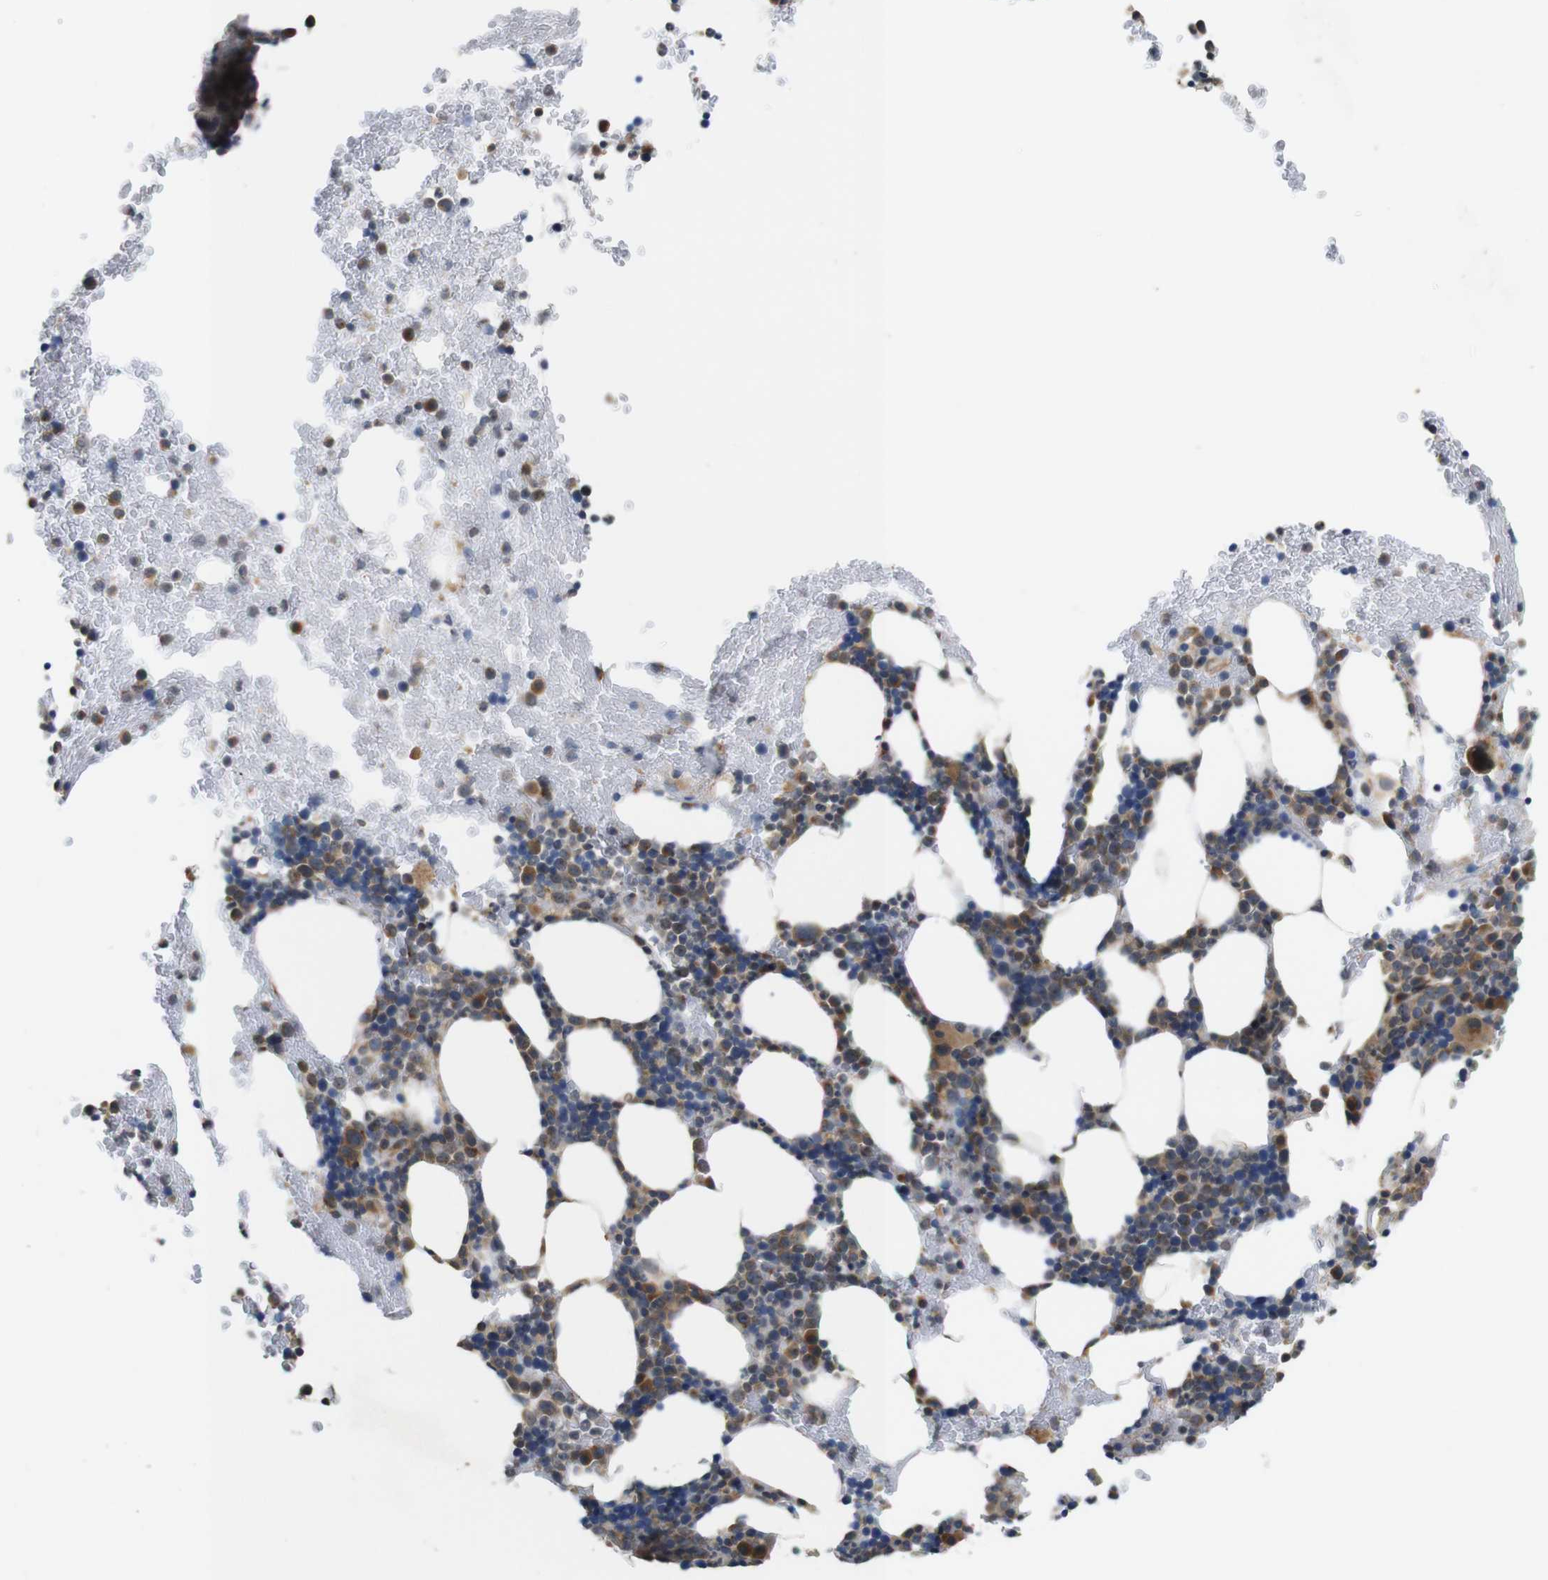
{"staining": {"intensity": "strong", "quantity": "25%-75%", "location": "cytoplasmic/membranous,nuclear"}, "tissue": "bone marrow", "cell_type": "Hematopoietic cells", "image_type": "normal", "snomed": [{"axis": "morphology", "description": "Normal tissue, NOS"}, {"axis": "morphology", "description": "Inflammation, NOS"}, {"axis": "topography", "description": "Bone marrow"}], "caption": "This is a histology image of immunohistochemistry staining of normal bone marrow, which shows strong positivity in the cytoplasmic/membranous,nuclear of hematopoietic cells.", "gene": "EFCAB14", "patient": {"sex": "female", "age": 70}}